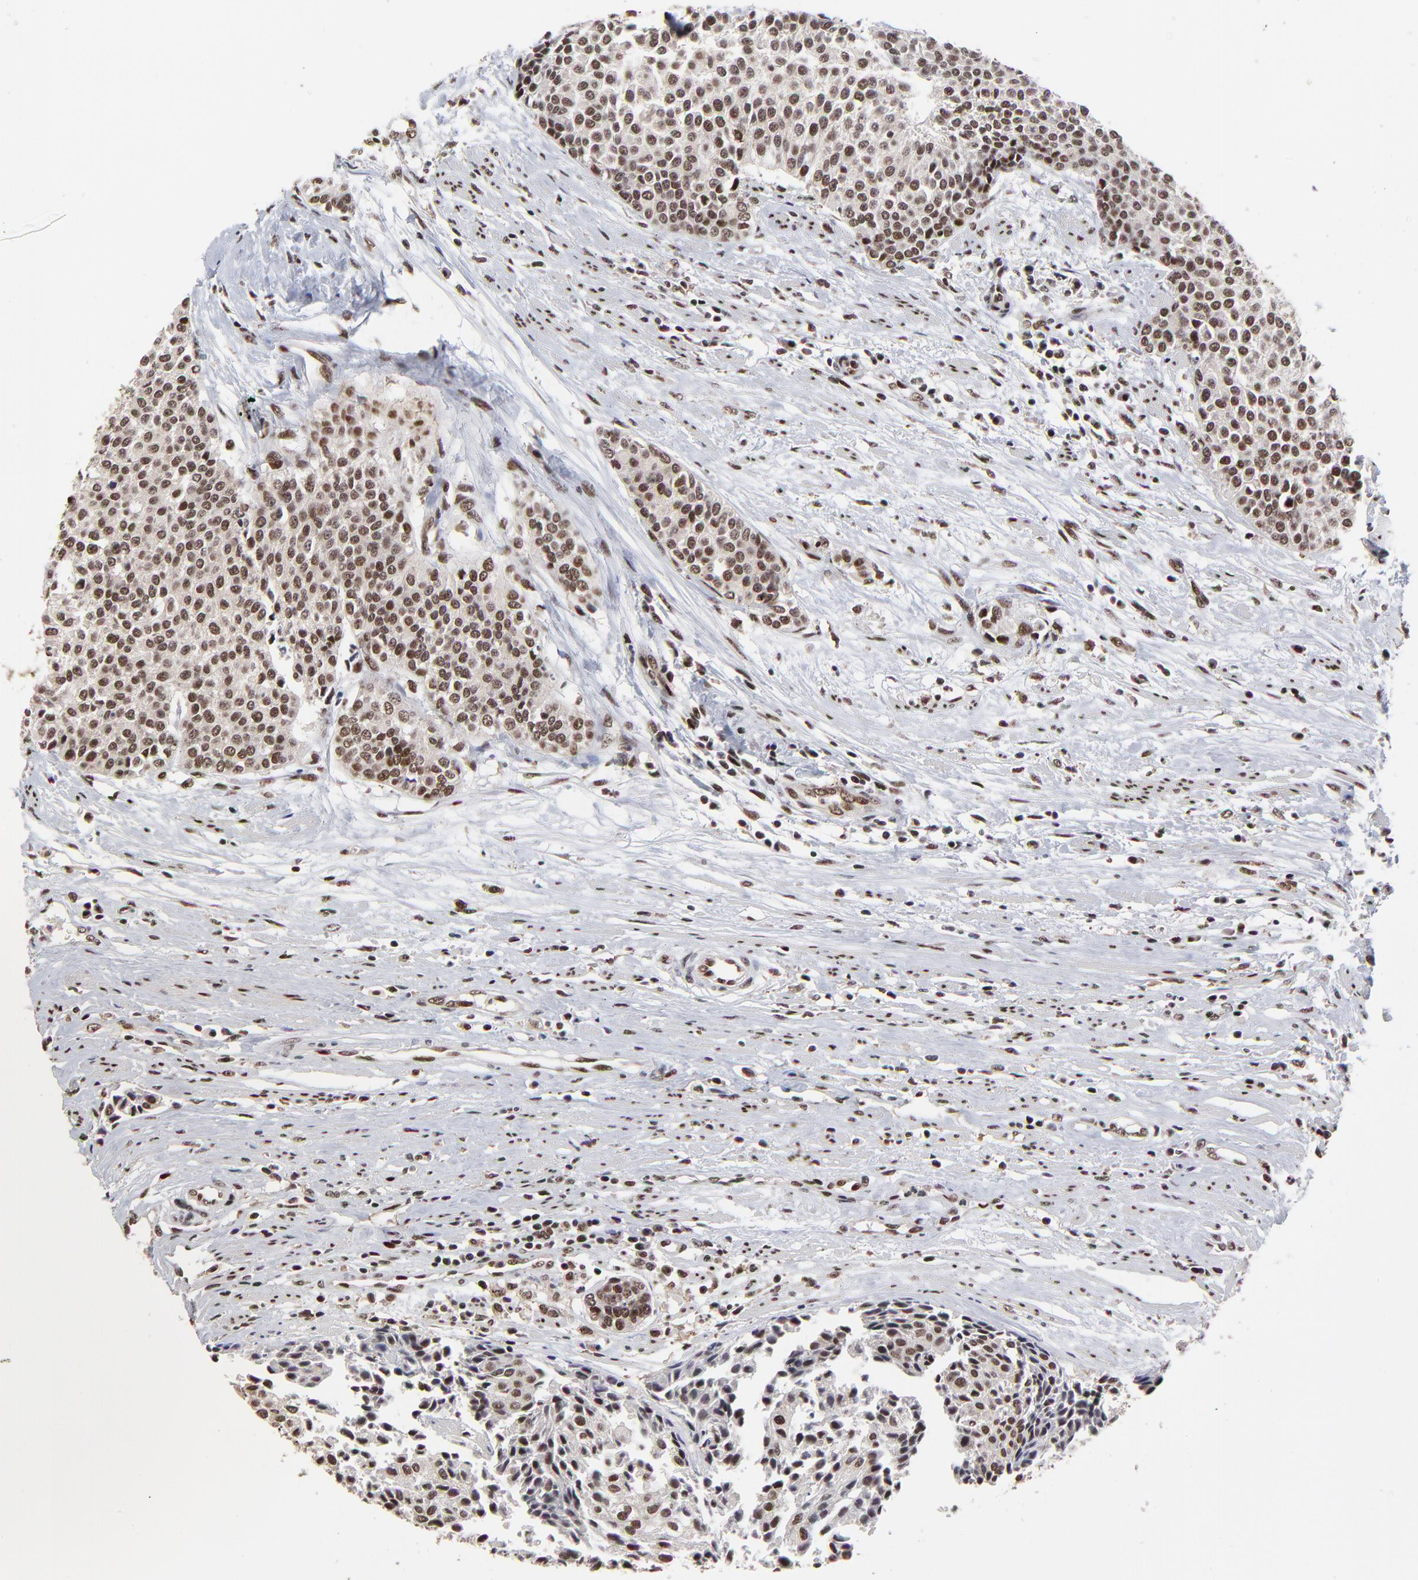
{"staining": {"intensity": "moderate", "quantity": ">75%", "location": "nuclear"}, "tissue": "urothelial cancer", "cell_type": "Tumor cells", "image_type": "cancer", "snomed": [{"axis": "morphology", "description": "Urothelial carcinoma, Low grade"}, {"axis": "topography", "description": "Urinary bladder"}], "caption": "Urothelial carcinoma (low-grade) tissue exhibits moderate nuclear positivity in approximately >75% of tumor cells", "gene": "RBM22", "patient": {"sex": "female", "age": 73}}